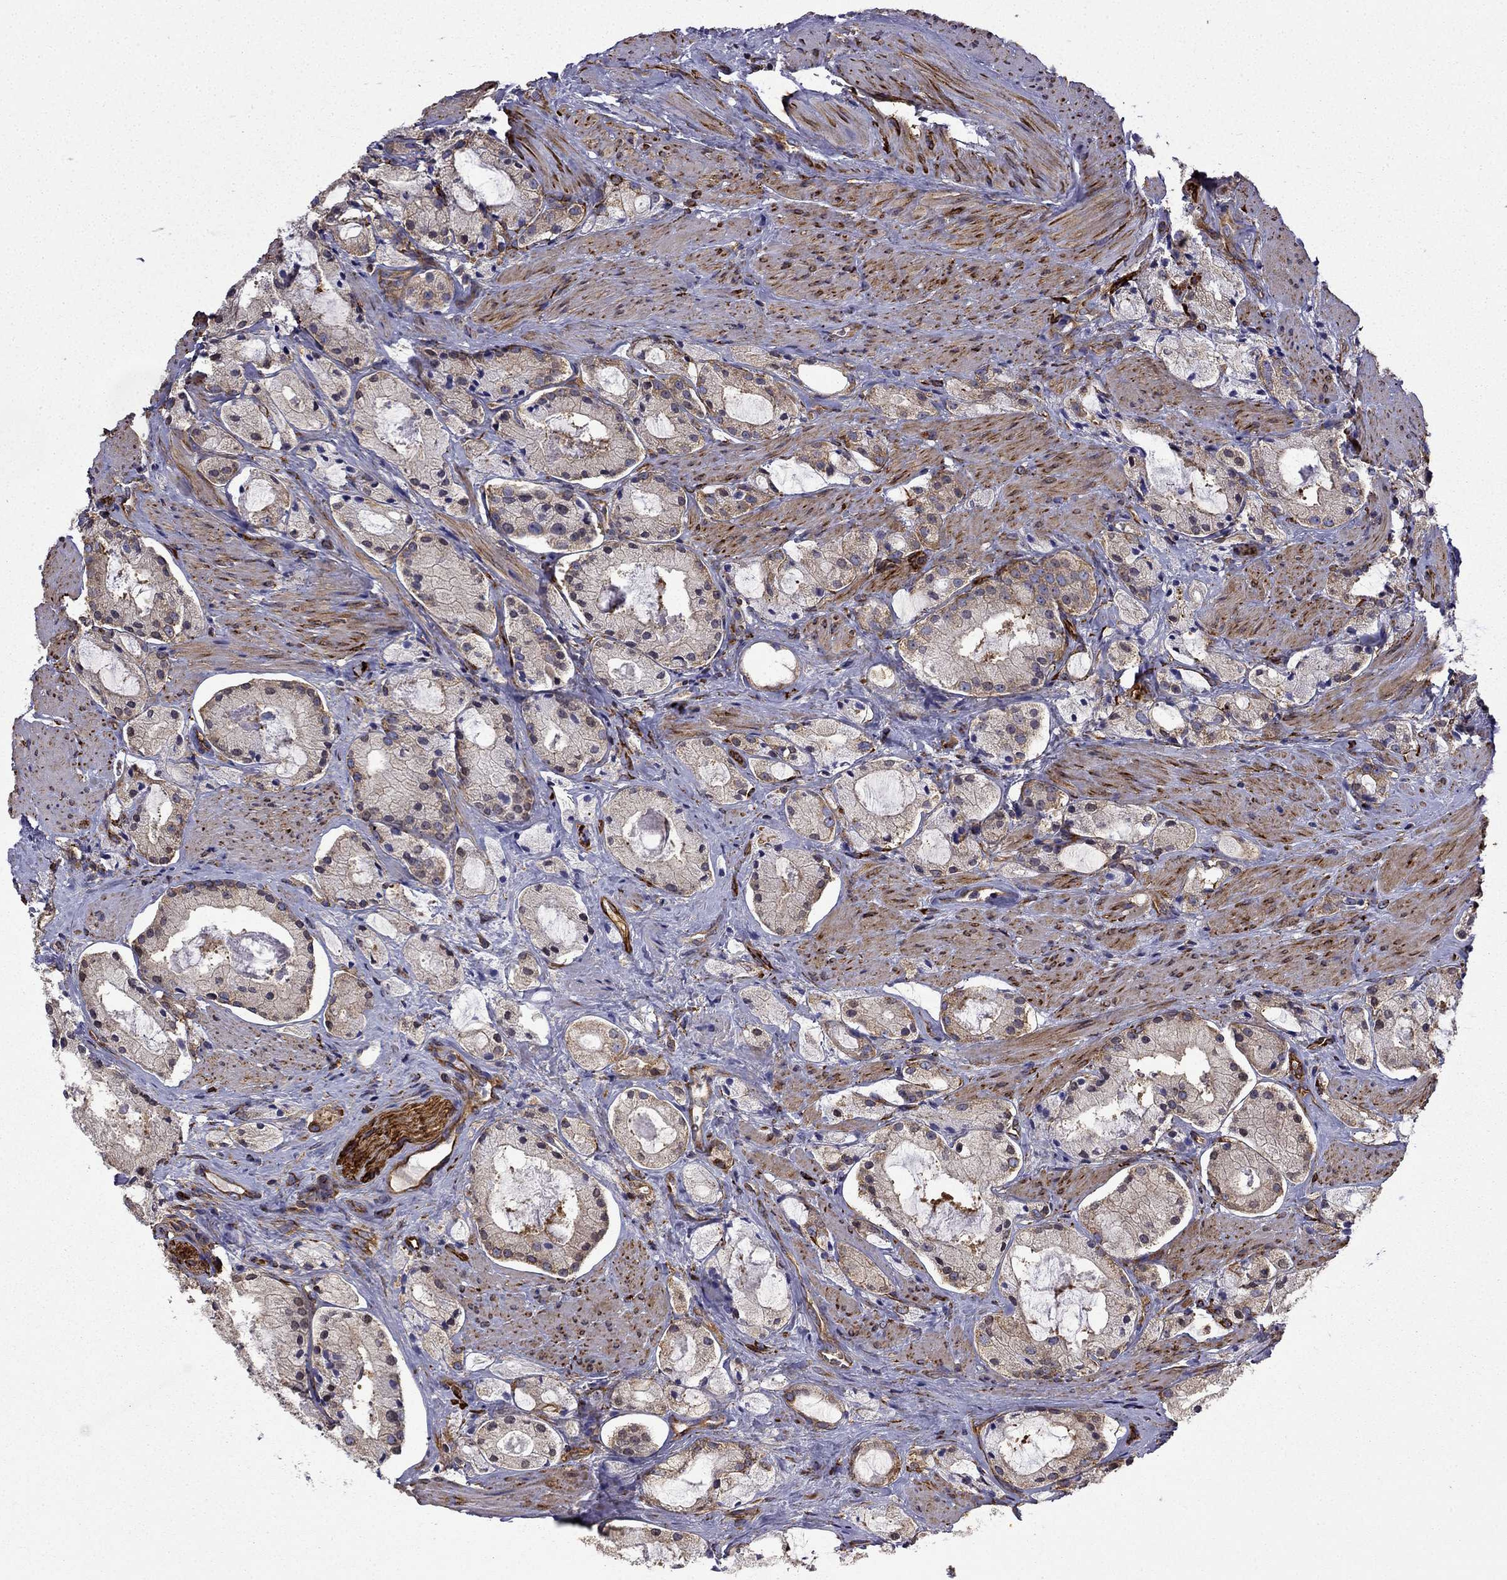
{"staining": {"intensity": "moderate", "quantity": "25%-75%", "location": "cytoplasmic/membranous"}, "tissue": "prostate cancer", "cell_type": "Tumor cells", "image_type": "cancer", "snomed": [{"axis": "morphology", "description": "Adenocarcinoma, NOS"}, {"axis": "morphology", "description": "Adenocarcinoma, High grade"}, {"axis": "topography", "description": "Prostate"}], "caption": "Immunohistochemistry (DAB (3,3'-diaminobenzidine)) staining of prostate cancer (adenocarcinoma) reveals moderate cytoplasmic/membranous protein staining in about 25%-75% of tumor cells. (Brightfield microscopy of DAB IHC at high magnification).", "gene": "MAP4", "patient": {"sex": "male", "age": 64}}